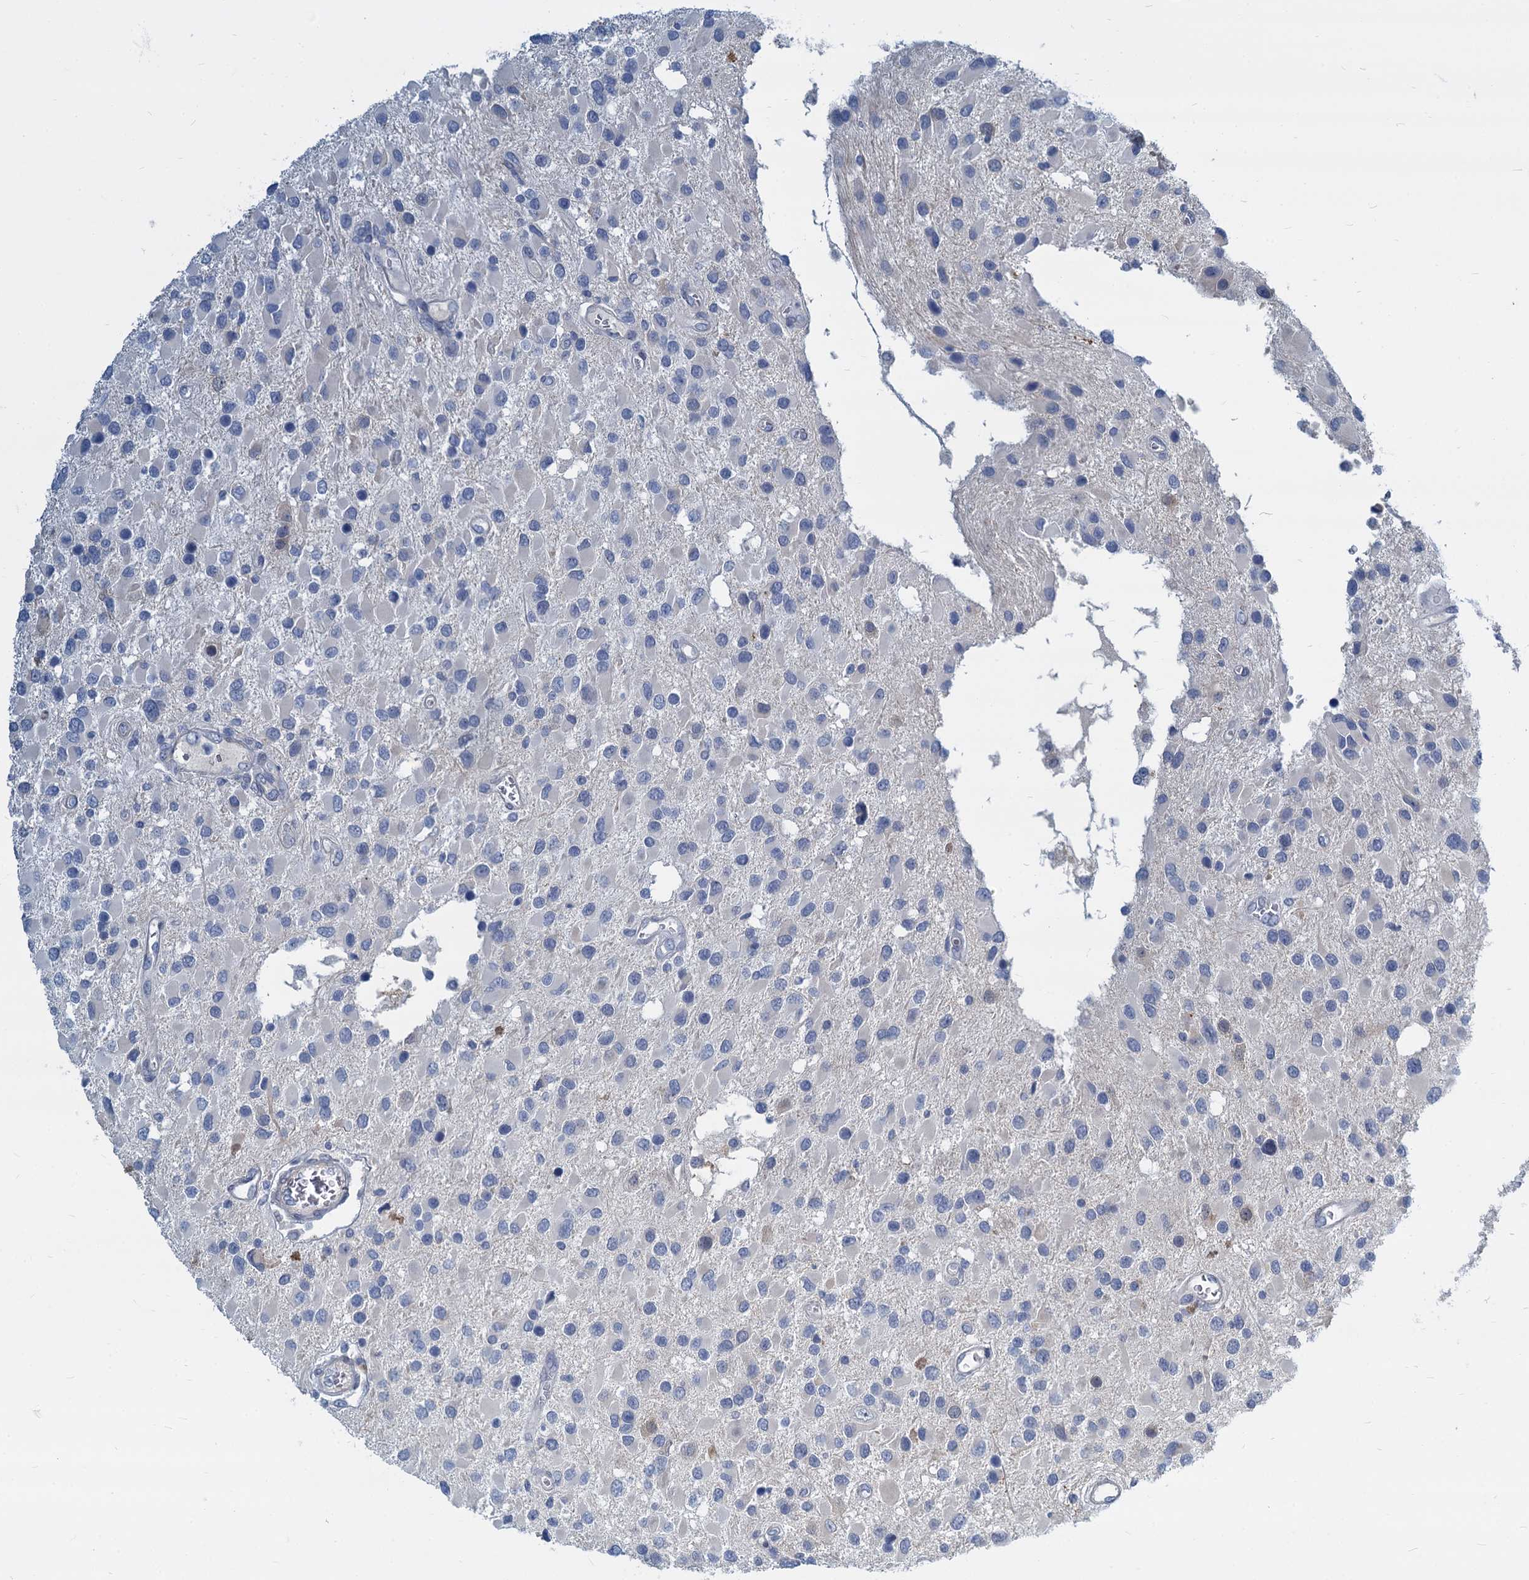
{"staining": {"intensity": "negative", "quantity": "none", "location": "none"}, "tissue": "glioma", "cell_type": "Tumor cells", "image_type": "cancer", "snomed": [{"axis": "morphology", "description": "Glioma, malignant, High grade"}, {"axis": "topography", "description": "Brain"}], "caption": "Immunohistochemistry (IHC) histopathology image of human glioma stained for a protein (brown), which reveals no positivity in tumor cells. Brightfield microscopy of immunohistochemistry (IHC) stained with DAB (3,3'-diaminobenzidine) (brown) and hematoxylin (blue), captured at high magnification.", "gene": "GSTM3", "patient": {"sex": "male", "age": 53}}